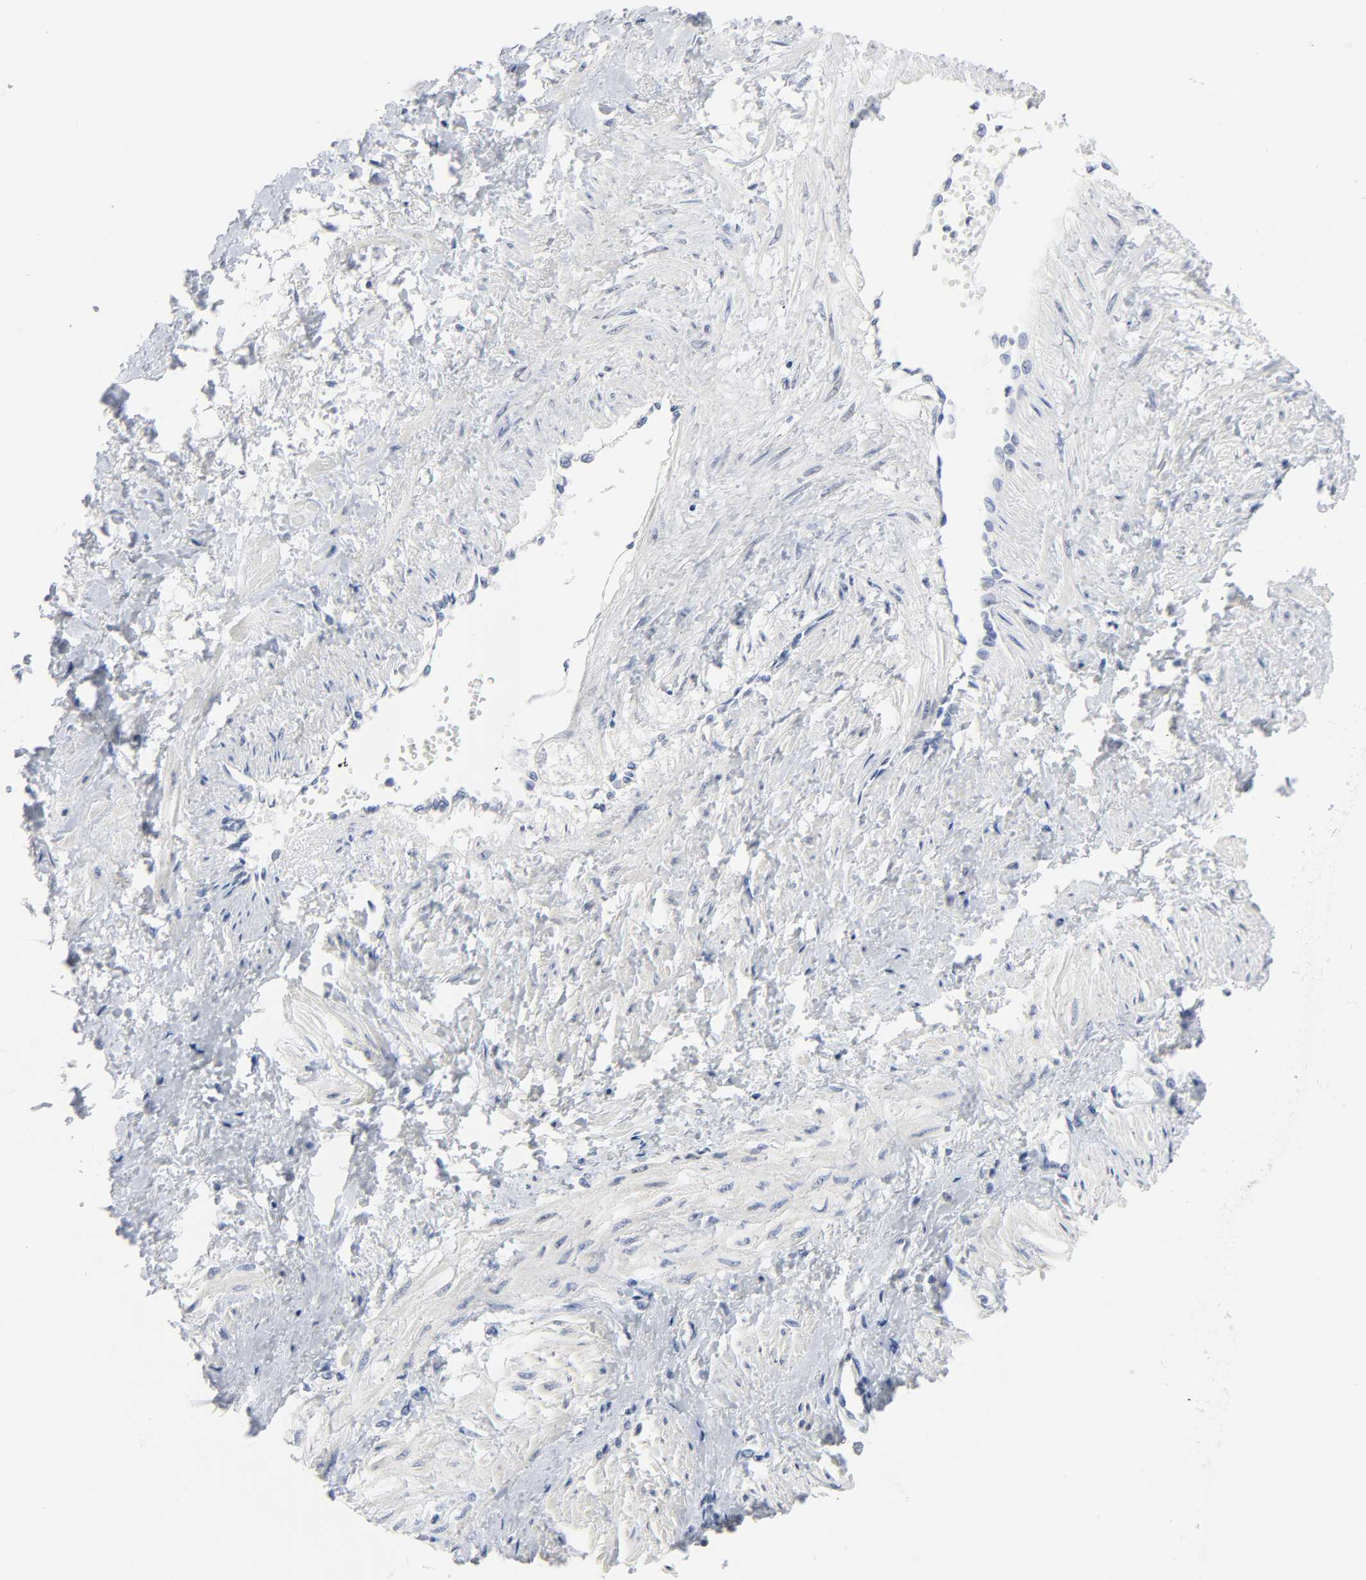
{"staining": {"intensity": "weak", "quantity": "25%-75%", "location": "nuclear"}, "tissue": "smooth muscle", "cell_type": "Smooth muscle cells", "image_type": "normal", "snomed": [{"axis": "morphology", "description": "Normal tissue, NOS"}, {"axis": "topography", "description": "Smooth muscle"}, {"axis": "topography", "description": "Uterus"}], "caption": "An immunohistochemistry micrograph of benign tissue is shown. Protein staining in brown labels weak nuclear positivity in smooth muscle within smooth muscle cells.", "gene": "WEE1", "patient": {"sex": "female", "age": 39}}